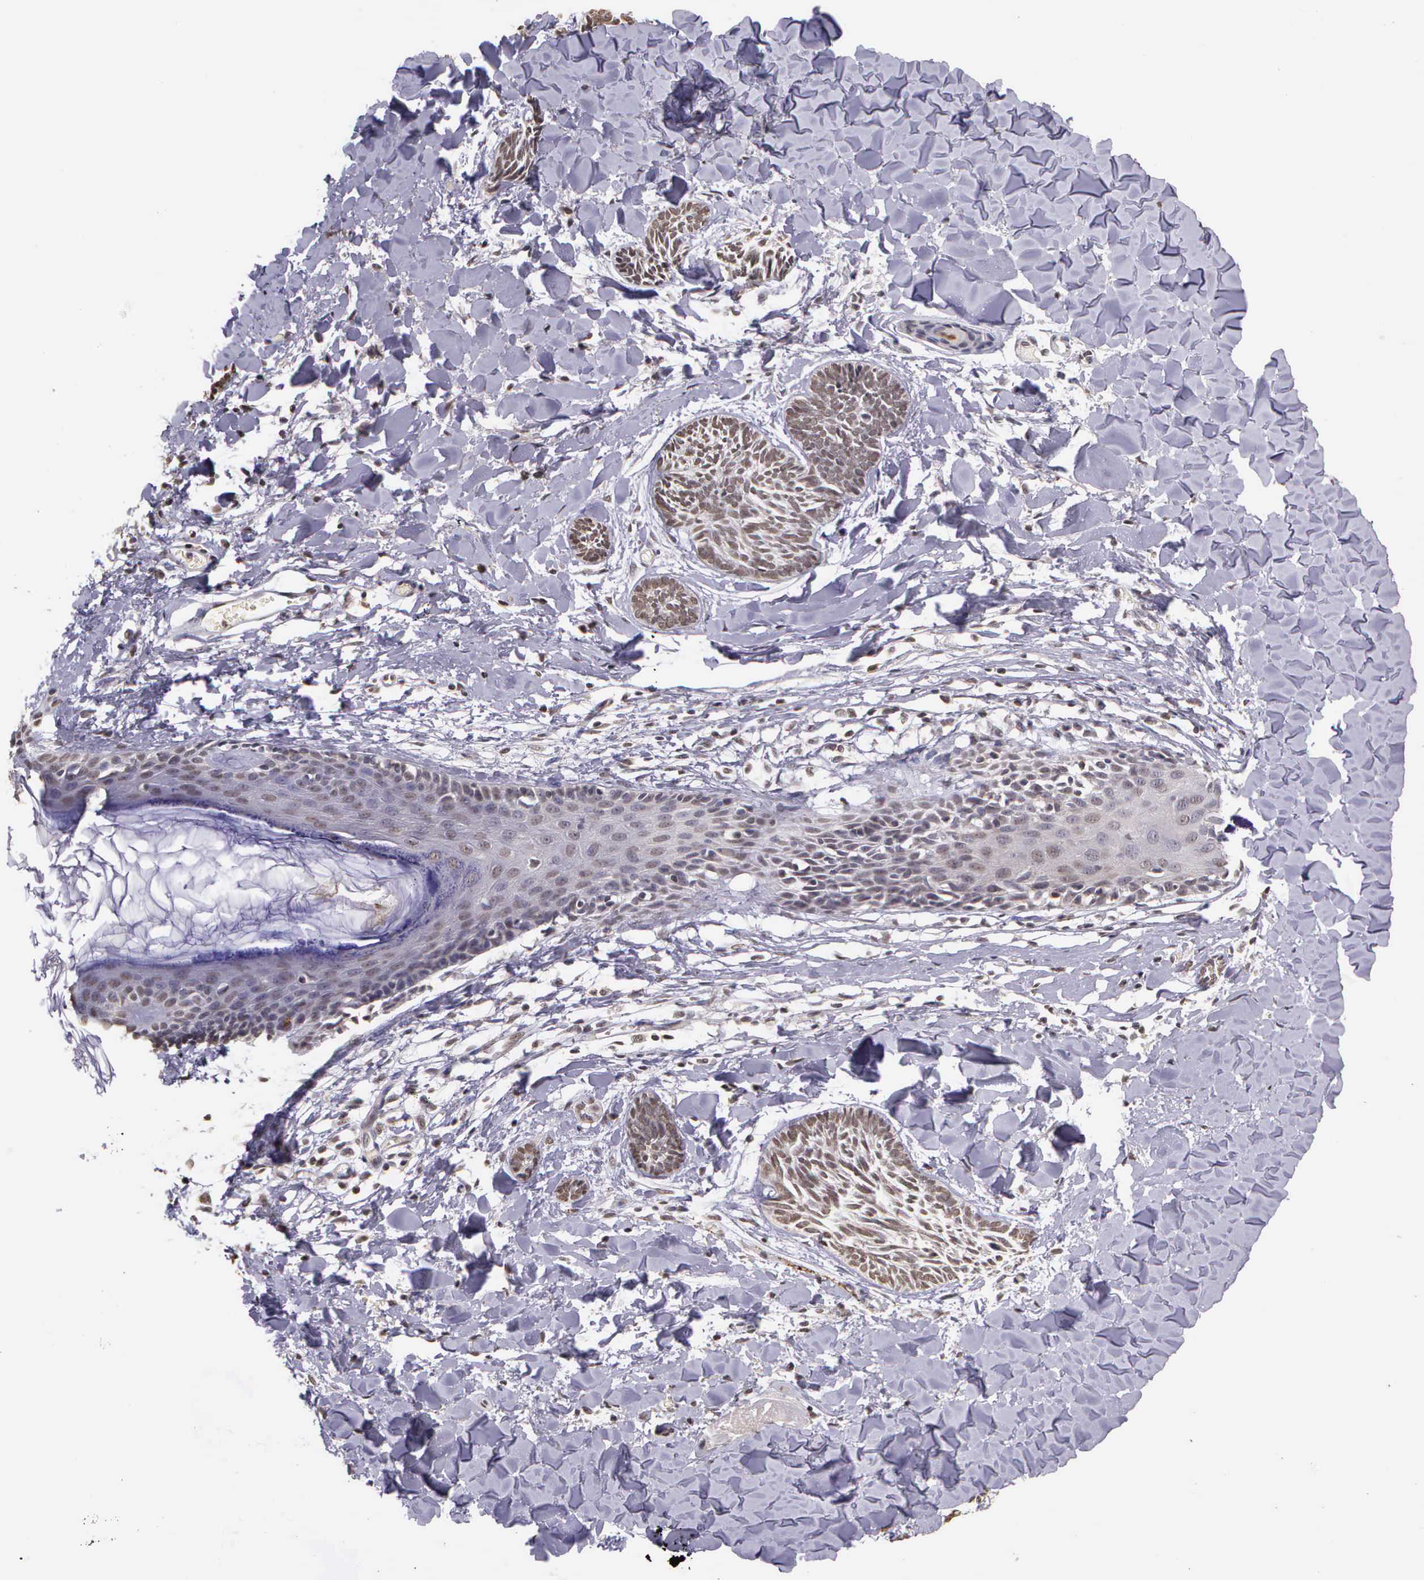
{"staining": {"intensity": "negative", "quantity": "none", "location": "none"}, "tissue": "skin cancer", "cell_type": "Tumor cells", "image_type": "cancer", "snomed": [{"axis": "morphology", "description": "Basal cell carcinoma"}, {"axis": "topography", "description": "Skin"}], "caption": "There is no significant staining in tumor cells of skin cancer (basal cell carcinoma).", "gene": "ARMCX5", "patient": {"sex": "female", "age": 81}}